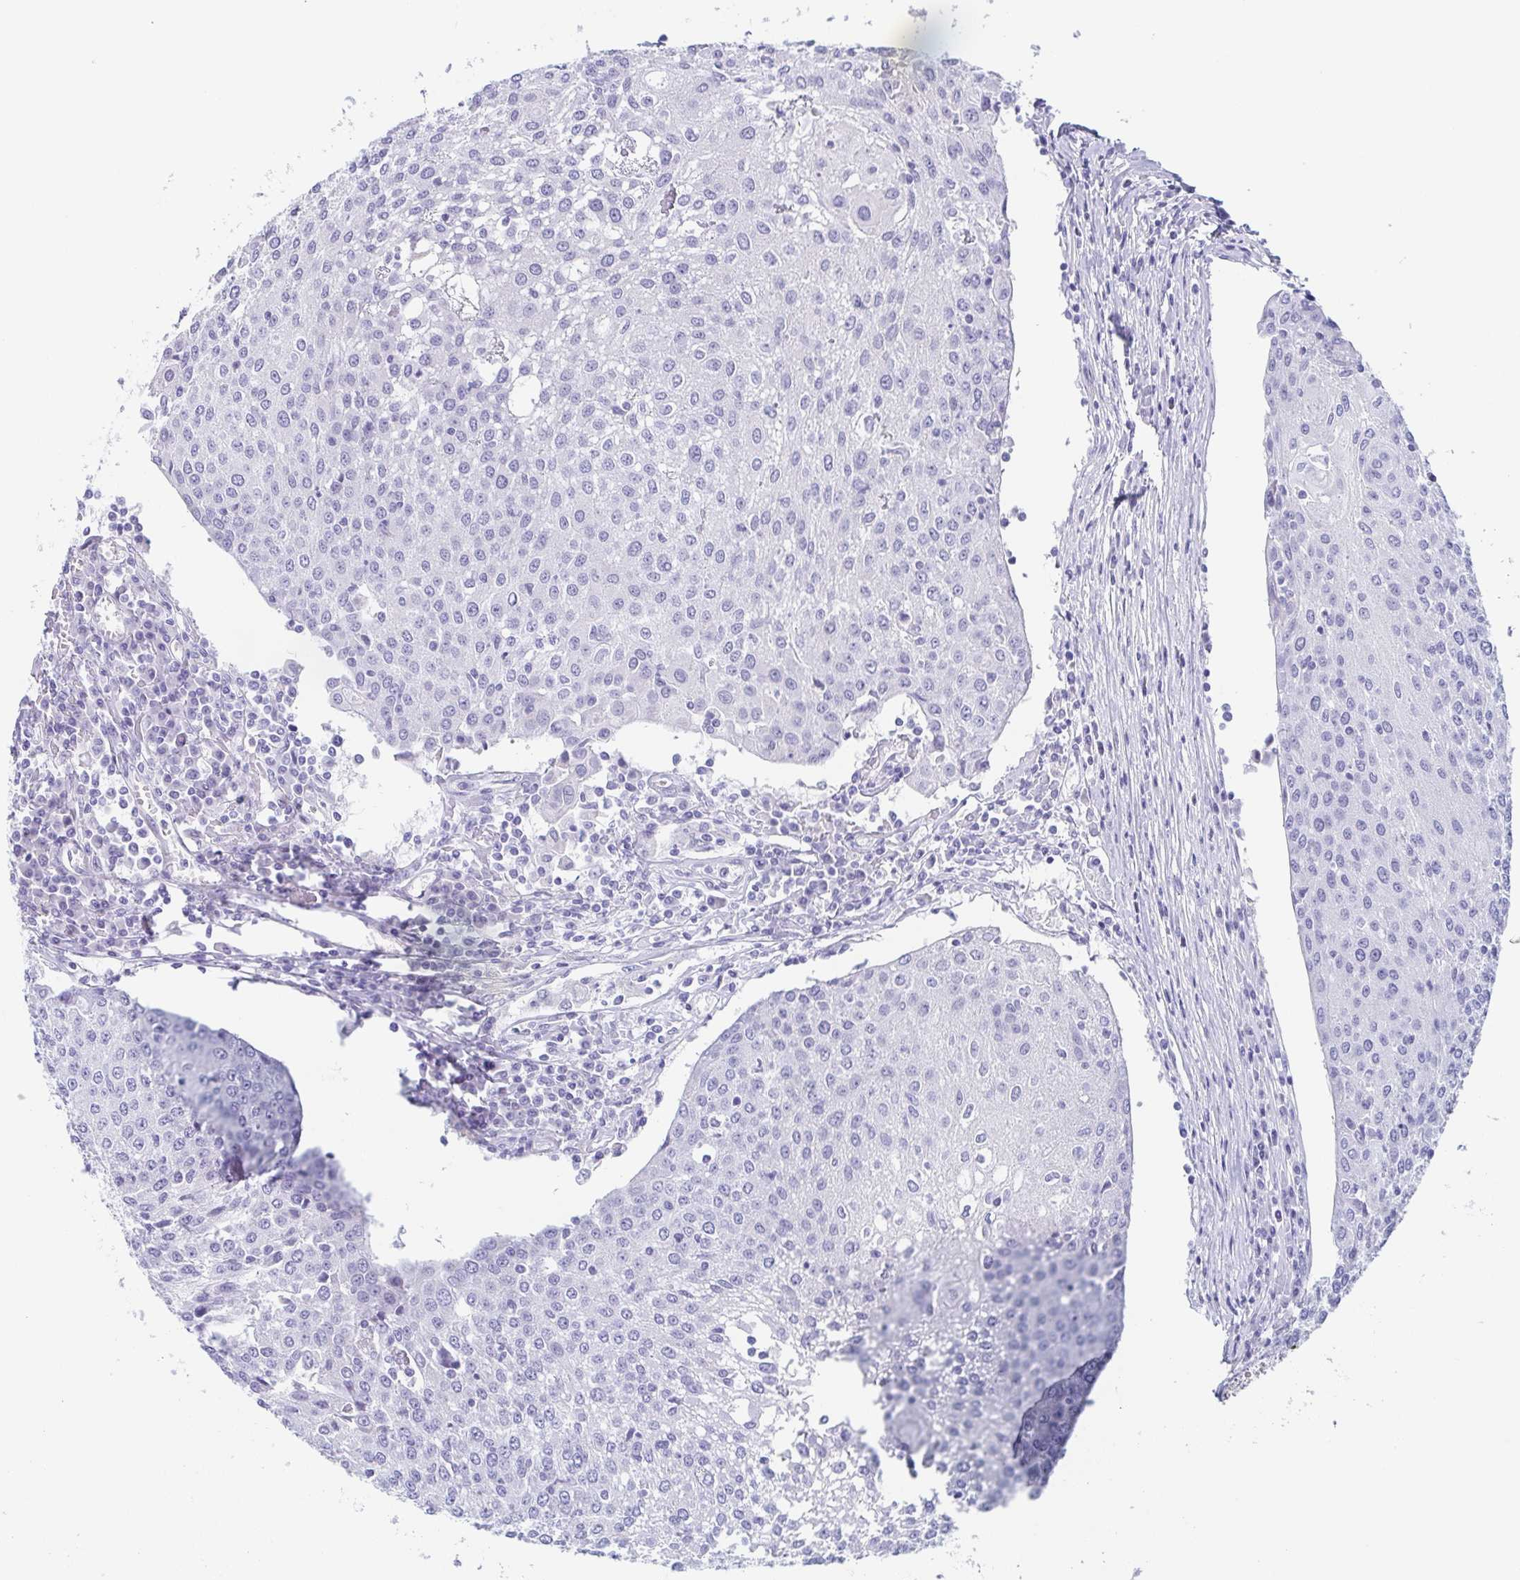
{"staining": {"intensity": "negative", "quantity": "none", "location": "none"}, "tissue": "urothelial cancer", "cell_type": "Tumor cells", "image_type": "cancer", "snomed": [{"axis": "morphology", "description": "Urothelial carcinoma, High grade"}, {"axis": "topography", "description": "Urinary bladder"}], "caption": "Protein analysis of urothelial cancer reveals no significant positivity in tumor cells. (Stains: DAB immunohistochemistry with hematoxylin counter stain, Microscopy: brightfield microscopy at high magnification).", "gene": "TAGLN3", "patient": {"sex": "female", "age": 85}}